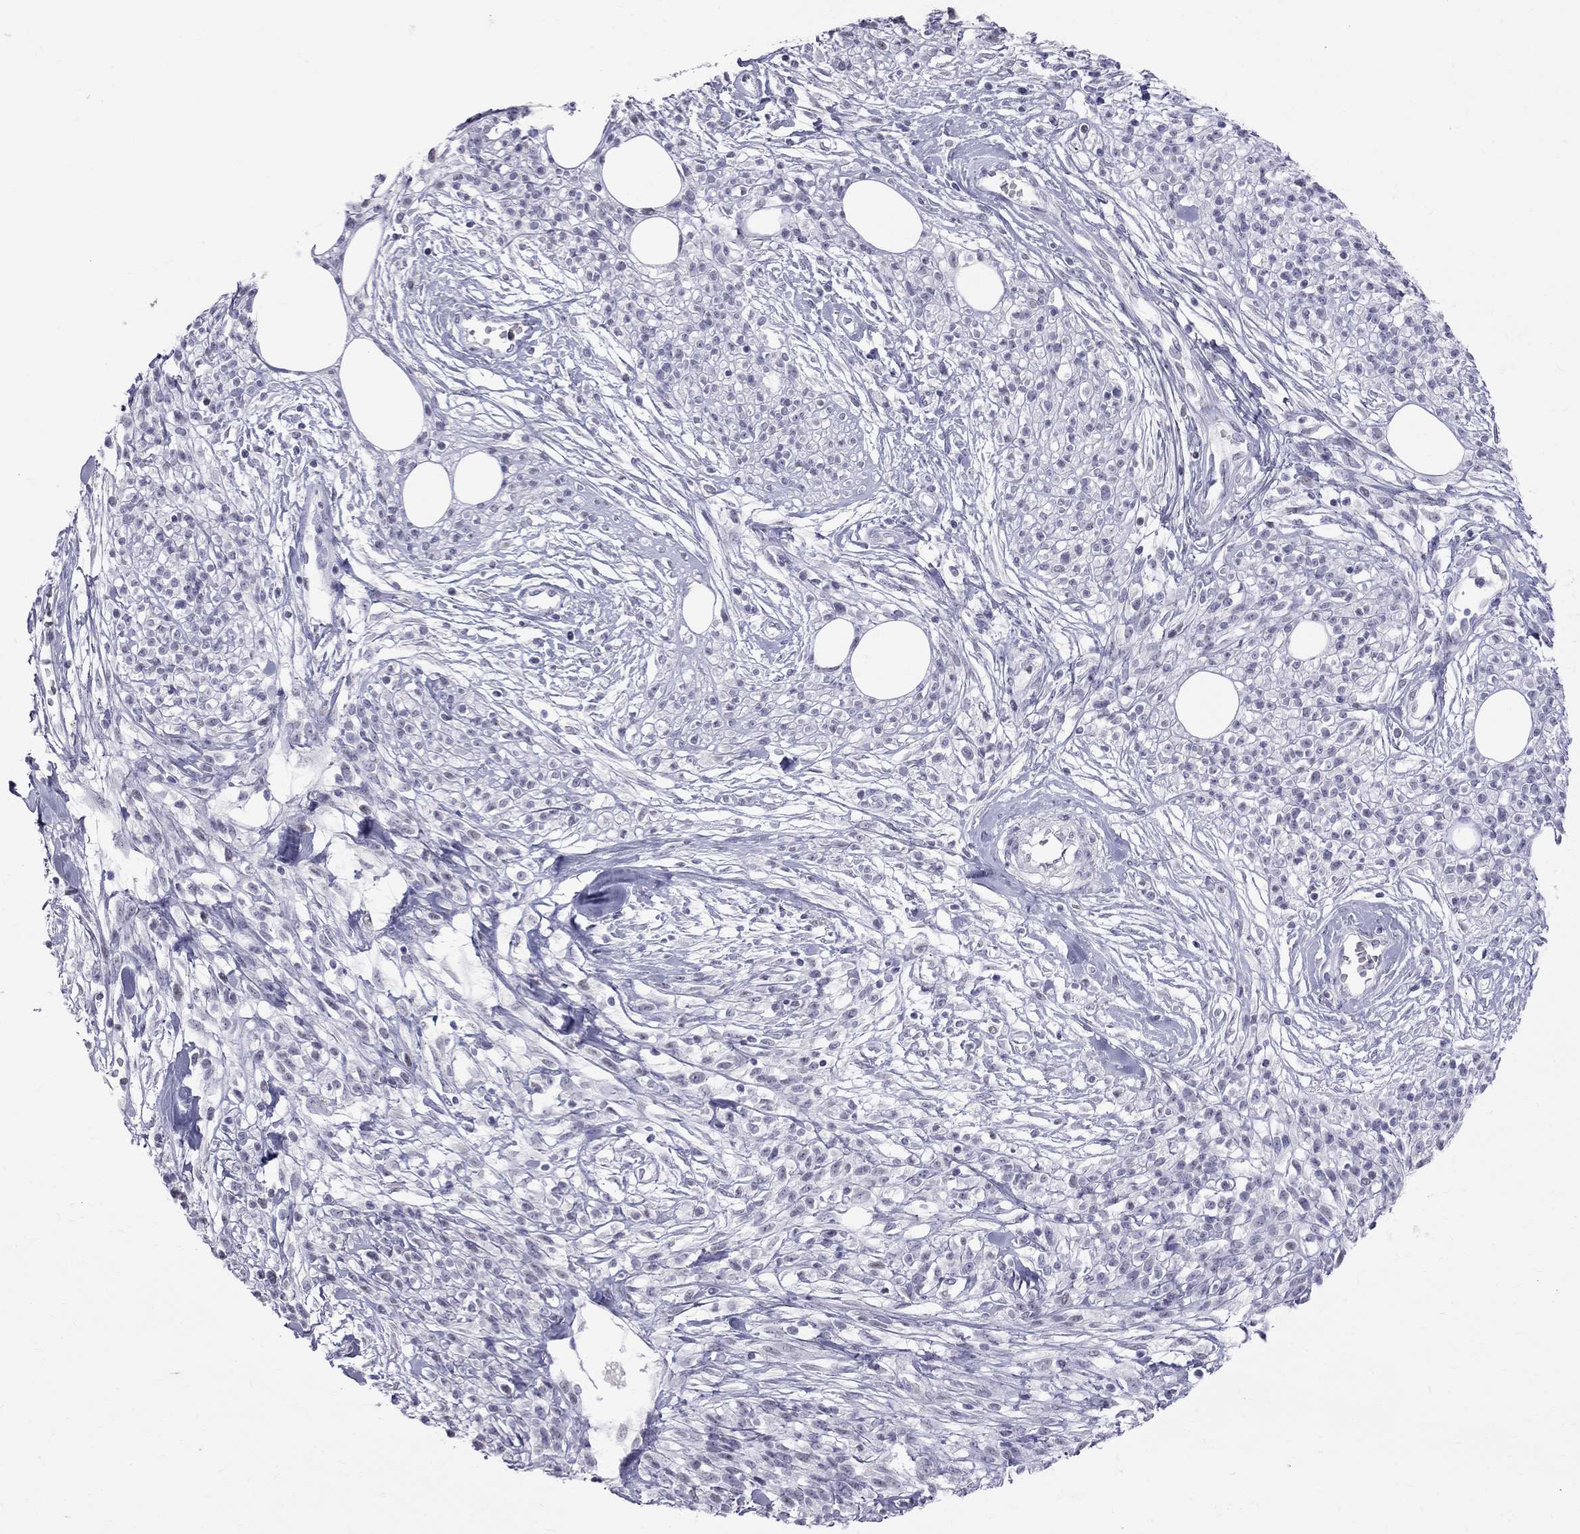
{"staining": {"intensity": "negative", "quantity": "none", "location": "none"}, "tissue": "melanoma", "cell_type": "Tumor cells", "image_type": "cancer", "snomed": [{"axis": "morphology", "description": "Malignant melanoma, NOS"}, {"axis": "topography", "description": "Skin"}, {"axis": "topography", "description": "Skin of trunk"}], "caption": "This is a histopathology image of IHC staining of malignant melanoma, which shows no positivity in tumor cells.", "gene": "MUC15", "patient": {"sex": "male", "age": 74}}